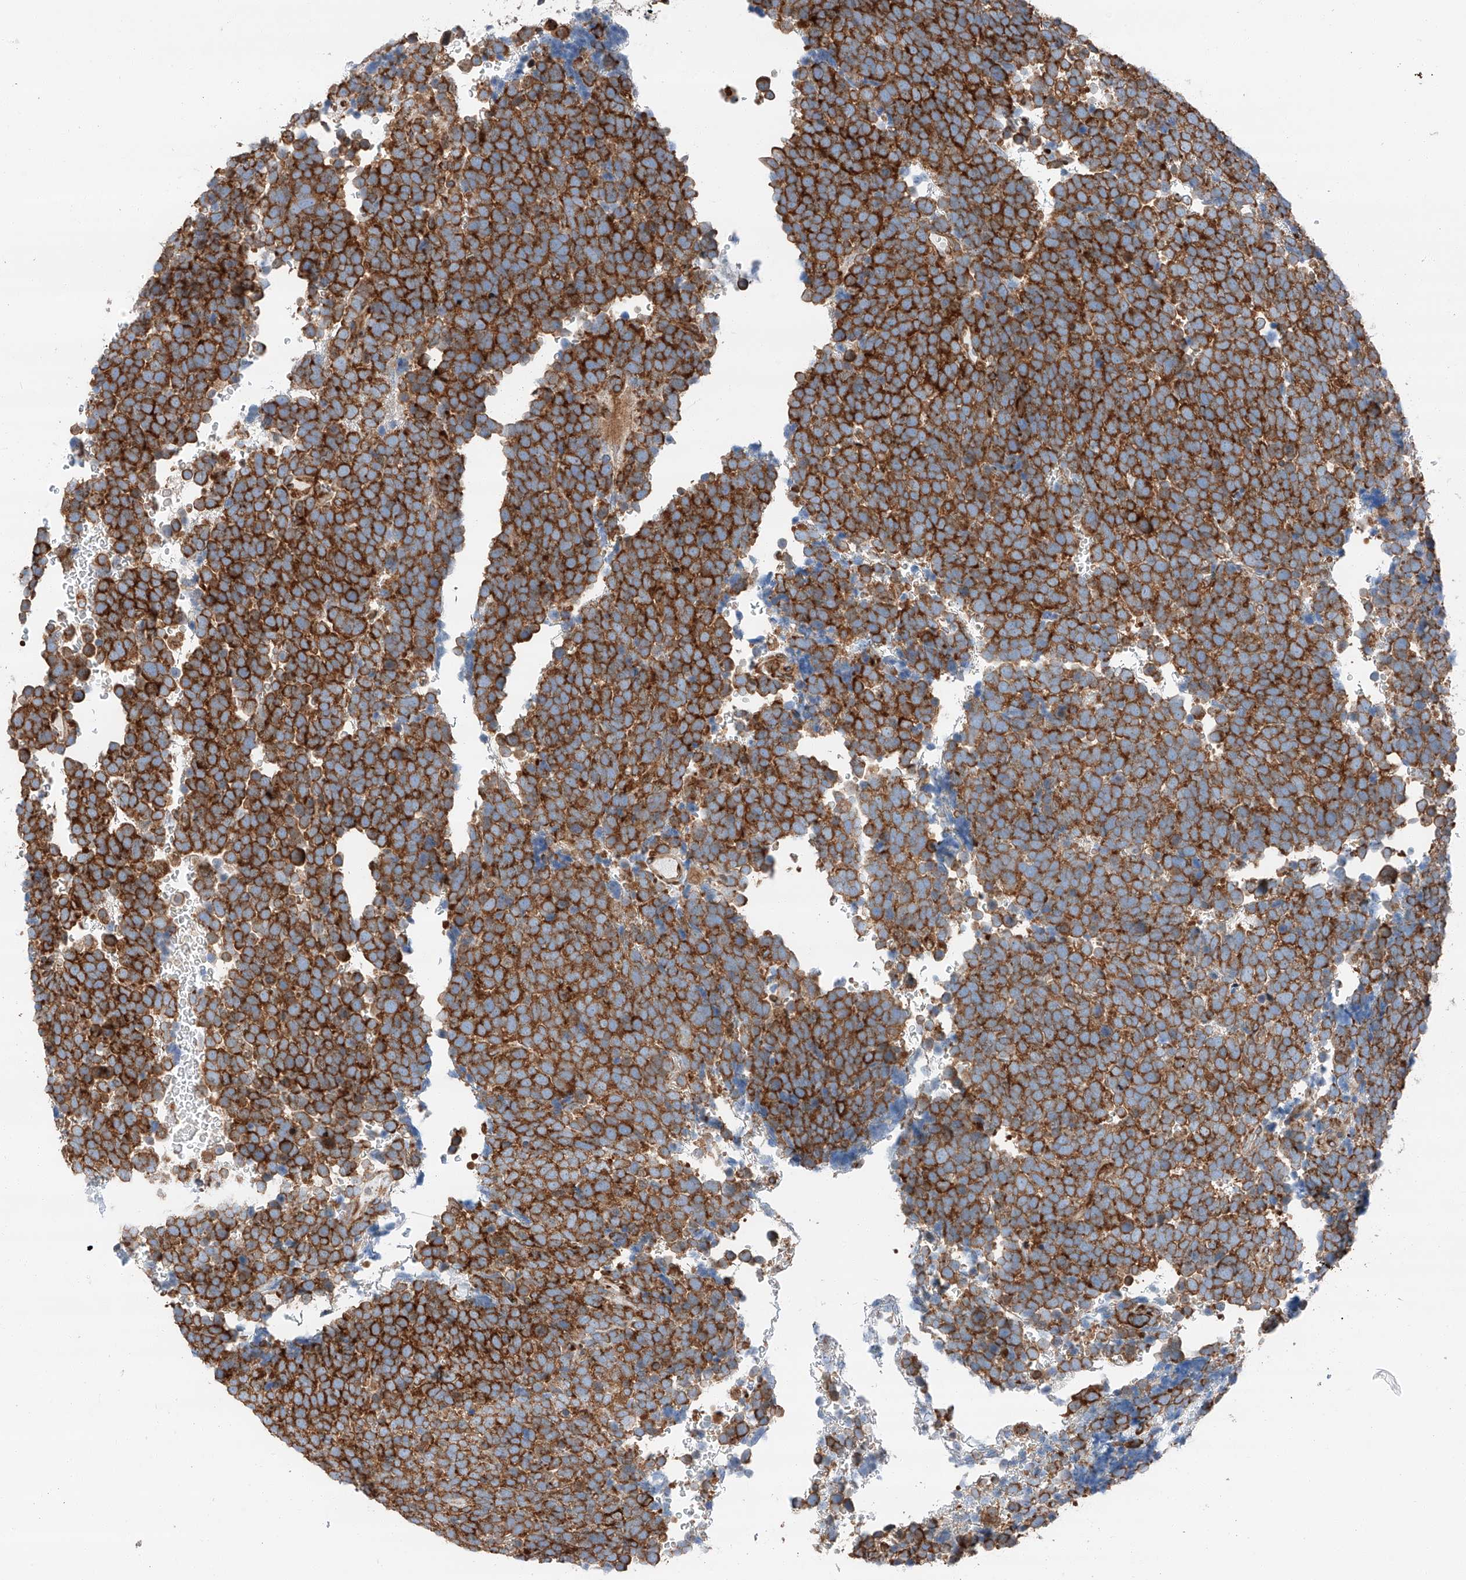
{"staining": {"intensity": "strong", "quantity": ">75%", "location": "cytoplasmic/membranous"}, "tissue": "urothelial cancer", "cell_type": "Tumor cells", "image_type": "cancer", "snomed": [{"axis": "morphology", "description": "Urothelial carcinoma, High grade"}, {"axis": "topography", "description": "Urinary bladder"}], "caption": "Immunohistochemistry (IHC) histopathology image of human urothelial cancer stained for a protein (brown), which demonstrates high levels of strong cytoplasmic/membranous staining in about >75% of tumor cells.", "gene": "ZC3H15", "patient": {"sex": "female", "age": 82}}